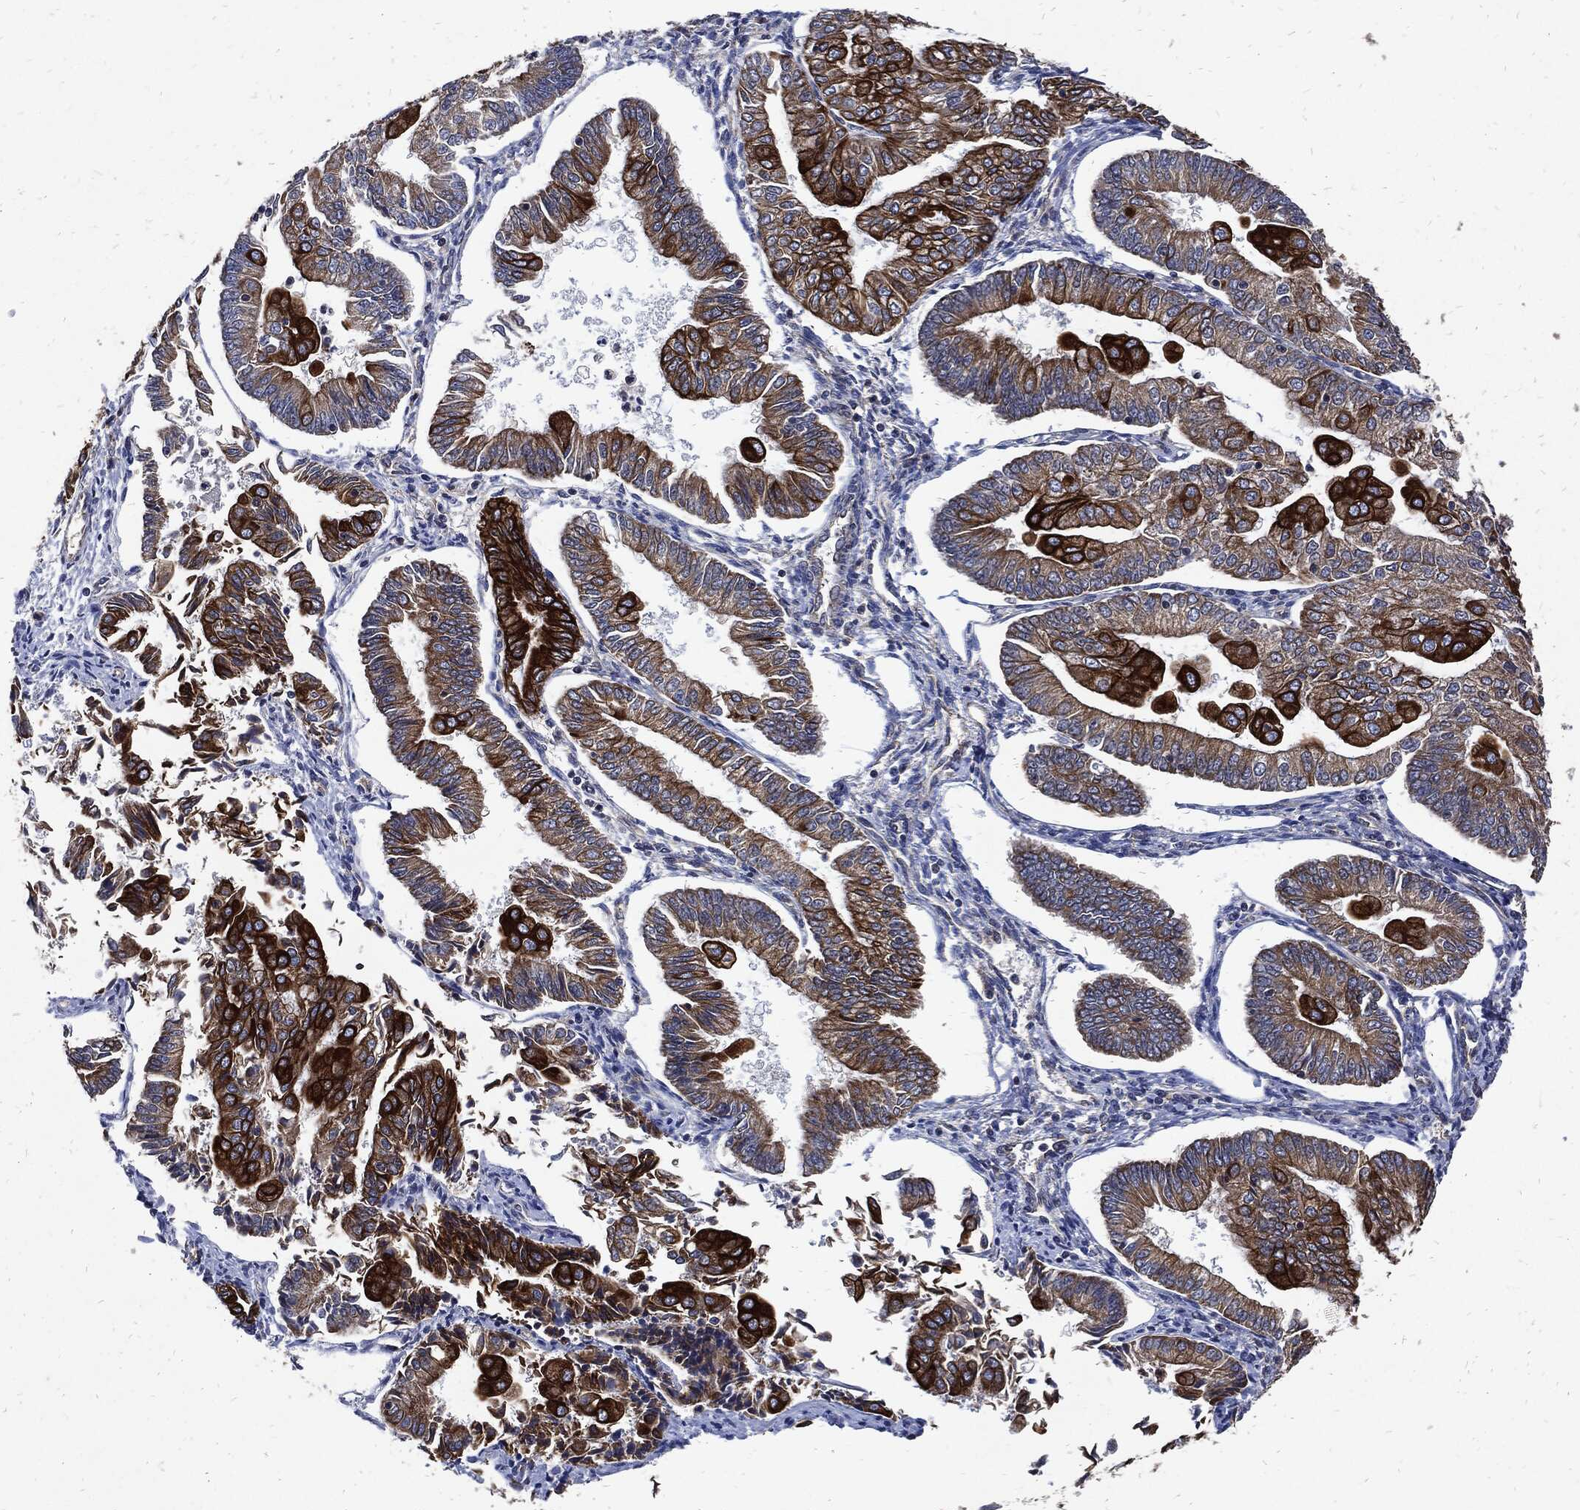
{"staining": {"intensity": "strong", "quantity": "25%-75%", "location": "cytoplasmic/membranous"}, "tissue": "endometrial cancer", "cell_type": "Tumor cells", "image_type": "cancer", "snomed": [{"axis": "morphology", "description": "Adenocarcinoma, NOS"}, {"axis": "topography", "description": "Endometrium"}], "caption": "Immunohistochemistry histopathology image of human endometrial cancer stained for a protein (brown), which displays high levels of strong cytoplasmic/membranous positivity in about 25%-75% of tumor cells.", "gene": "DCTN1", "patient": {"sex": "female", "age": 56}}